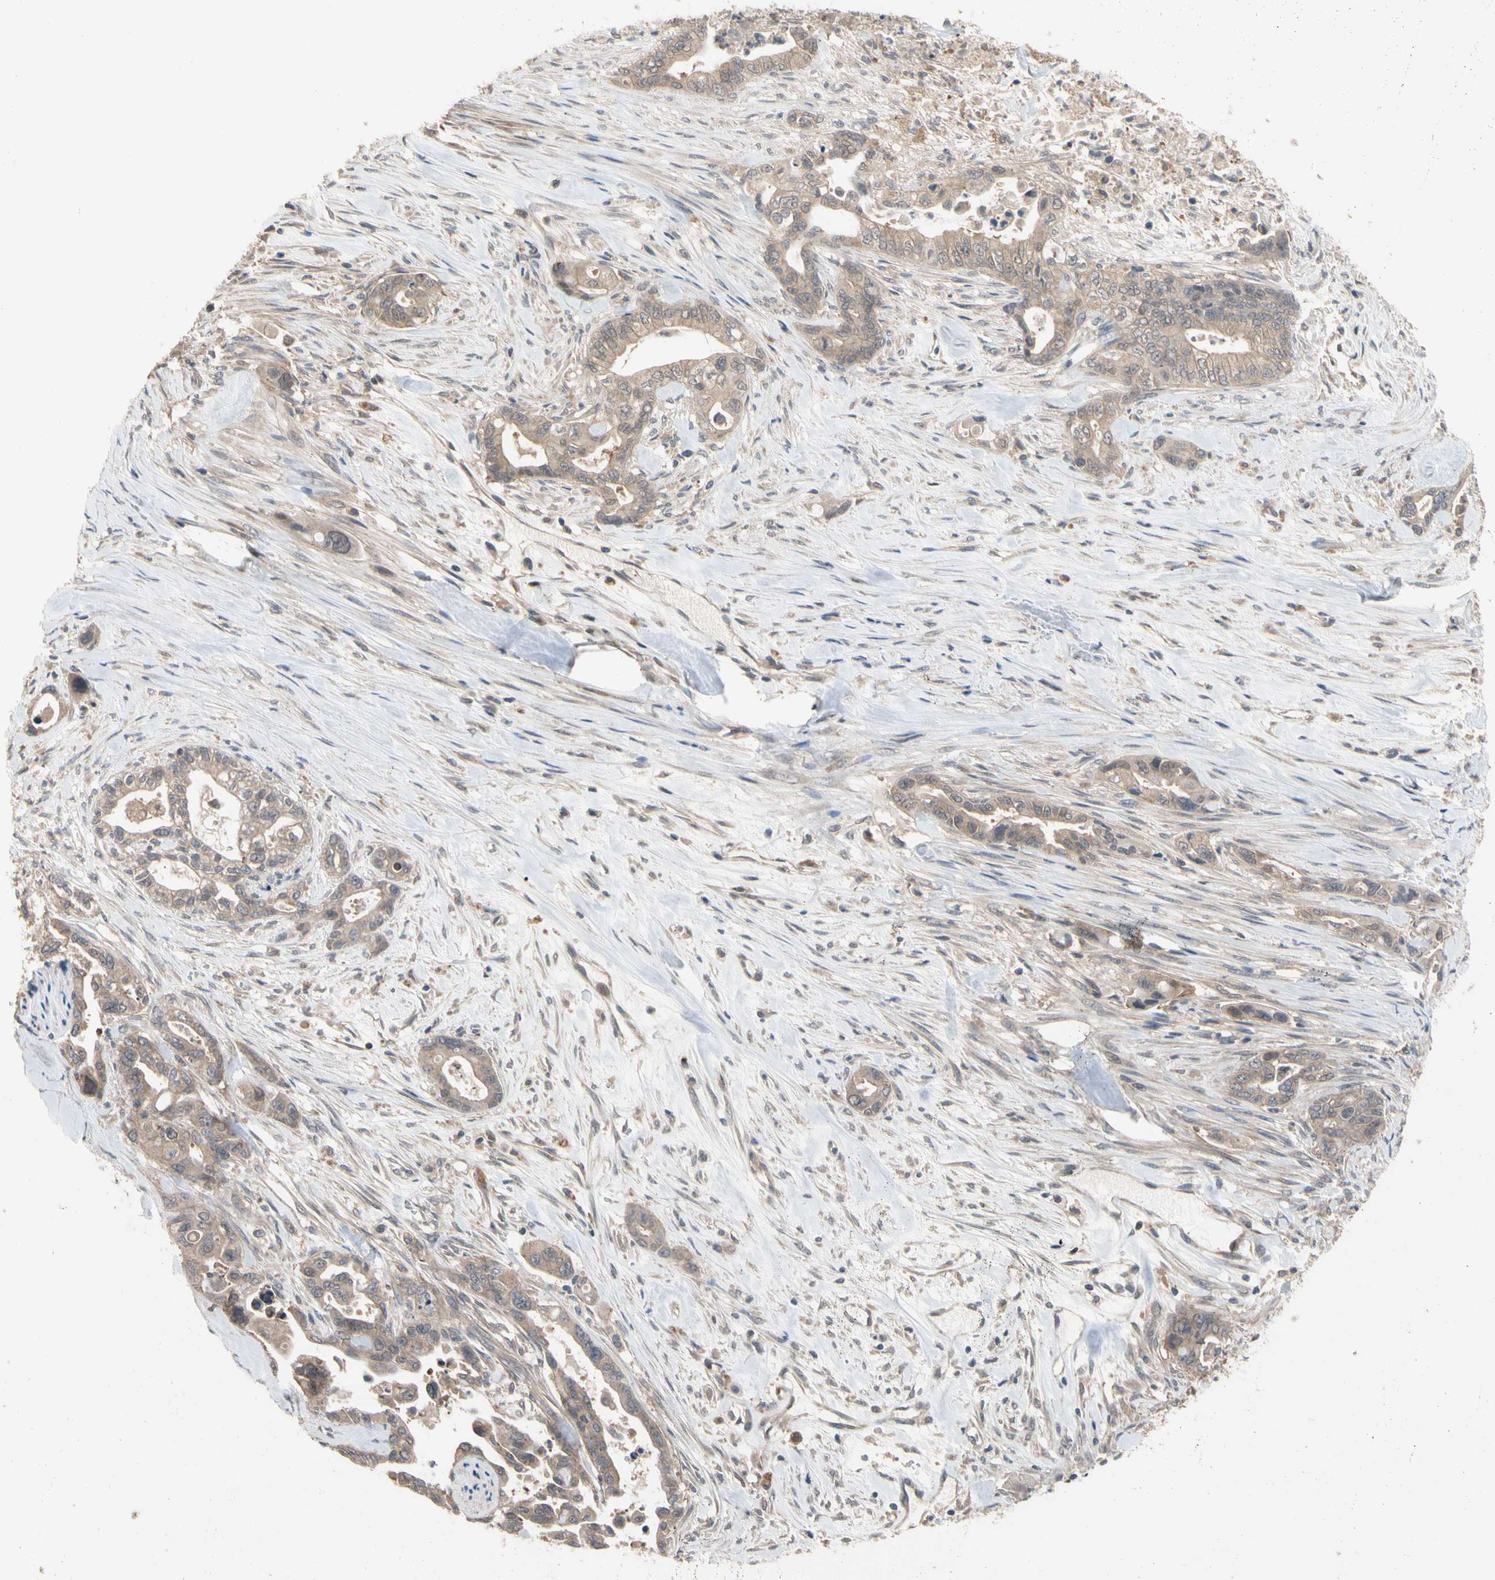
{"staining": {"intensity": "moderate", "quantity": ">75%", "location": "cytoplasmic/membranous"}, "tissue": "pancreatic cancer", "cell_type": "Tumor cells", "image_type": "cancer", "snomed": [{"axis": "morphology", "description": "Adenocarcinoma, NOS"}, {"axis": "topography", "description": "Pancreas"}], "caption": "About >75% of tumor cells in human pancreatic adenocarcinoma exhibit moderate cytoplasmic/membranous protein staining as visualized by brown immunohistochemical staining.", "gene": "DPP8", "patient": {"sex": "male", "age": 70}}